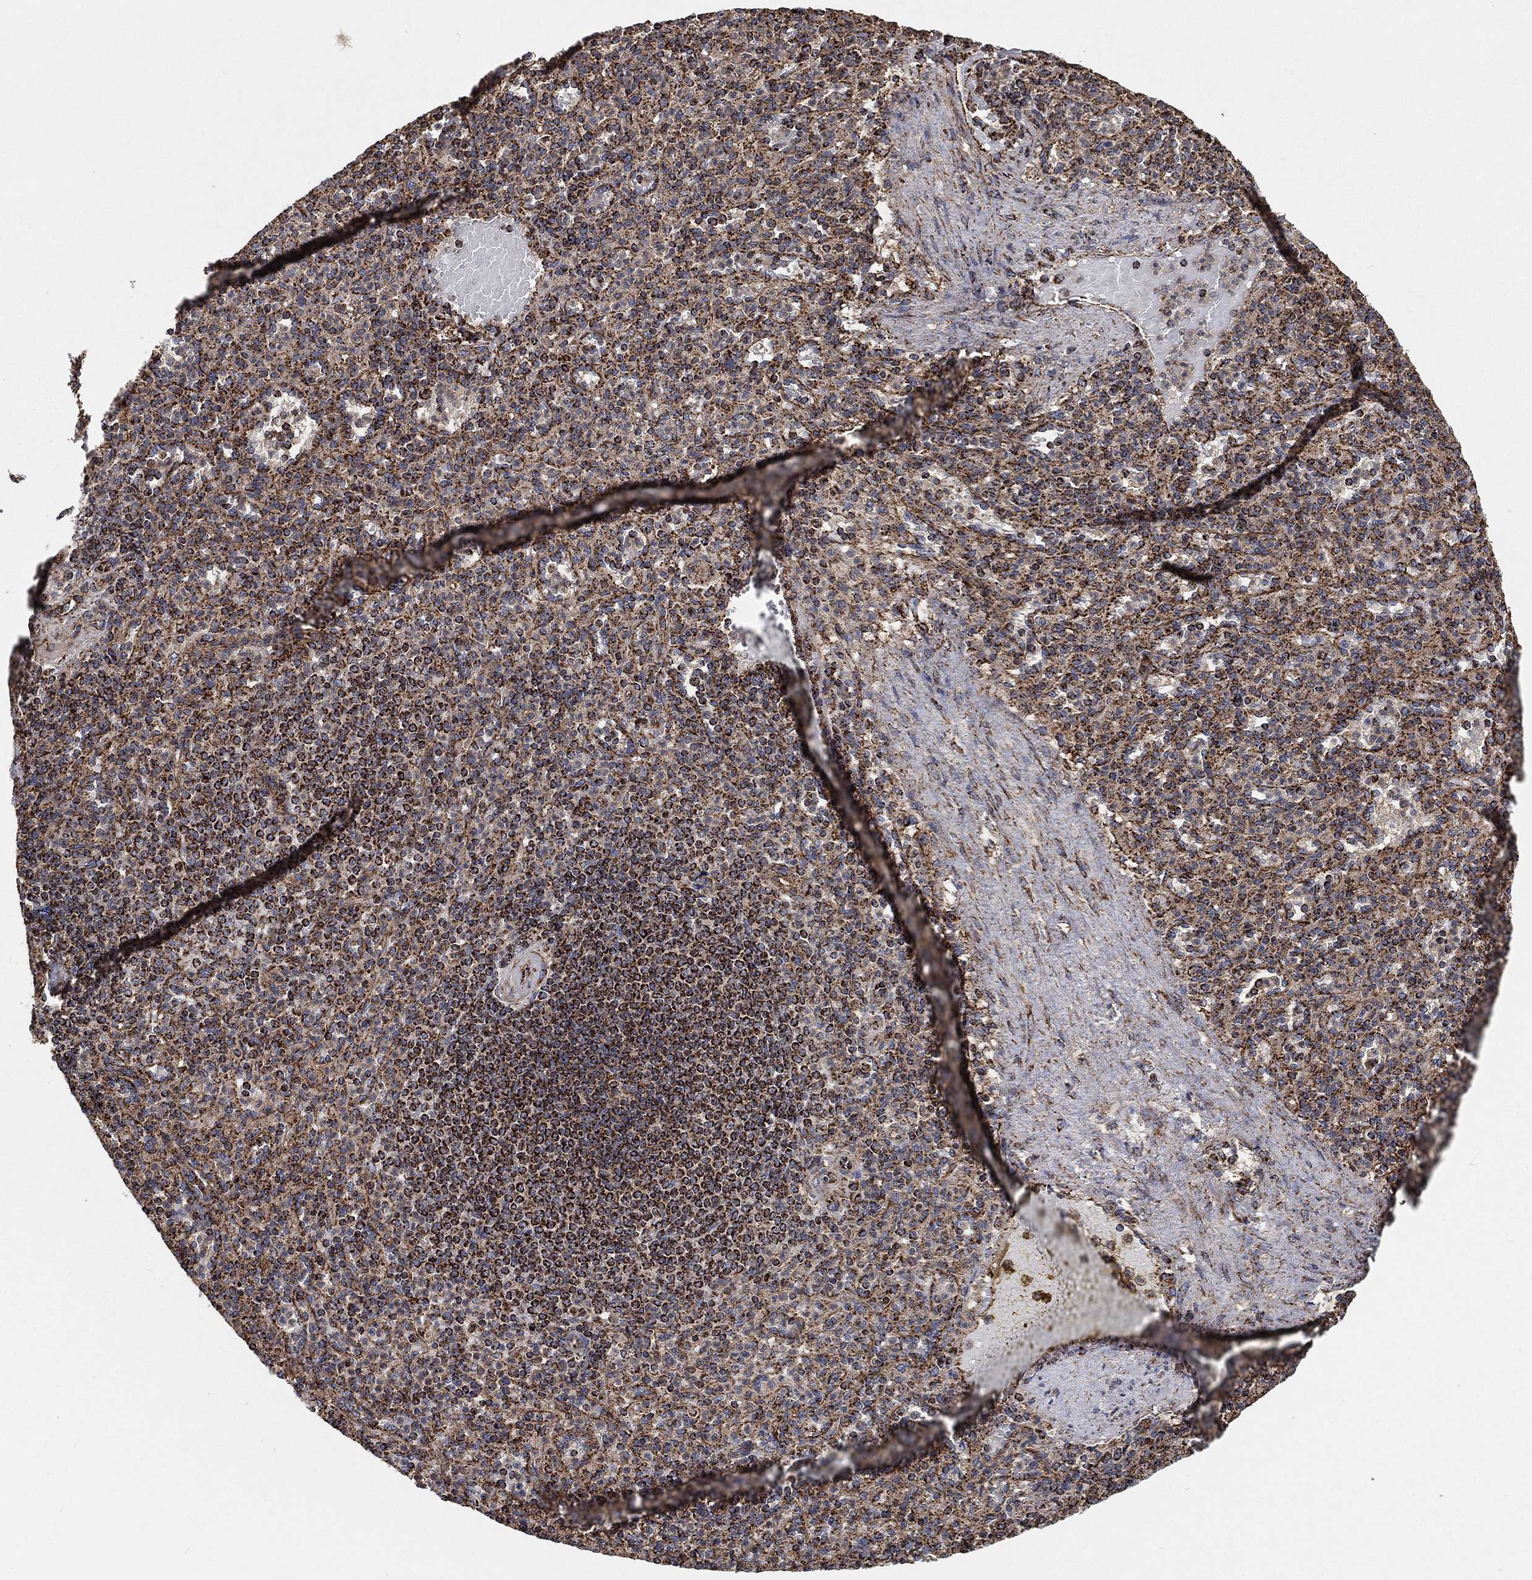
{"staining": {"intensity": "strong", "quantity": ">75%", "location": "cytoplasmic/membranous"}, "tissue": "spleen", "cell_type": "Cells in red pulp", "image_type": "normal", "snomed": [{"axis": "morphology", "description": "Normal tissue, NOS"}, {"axis": "topography", "description": "Spleen"}], "caption": "Spleen stained with immunohistochemistry displays strong cytoplasmic/membranous expression in about >75% of cells in red pulp.", "gene": "SLC38A7", "patient": {"sex": "female", "age": 74}}